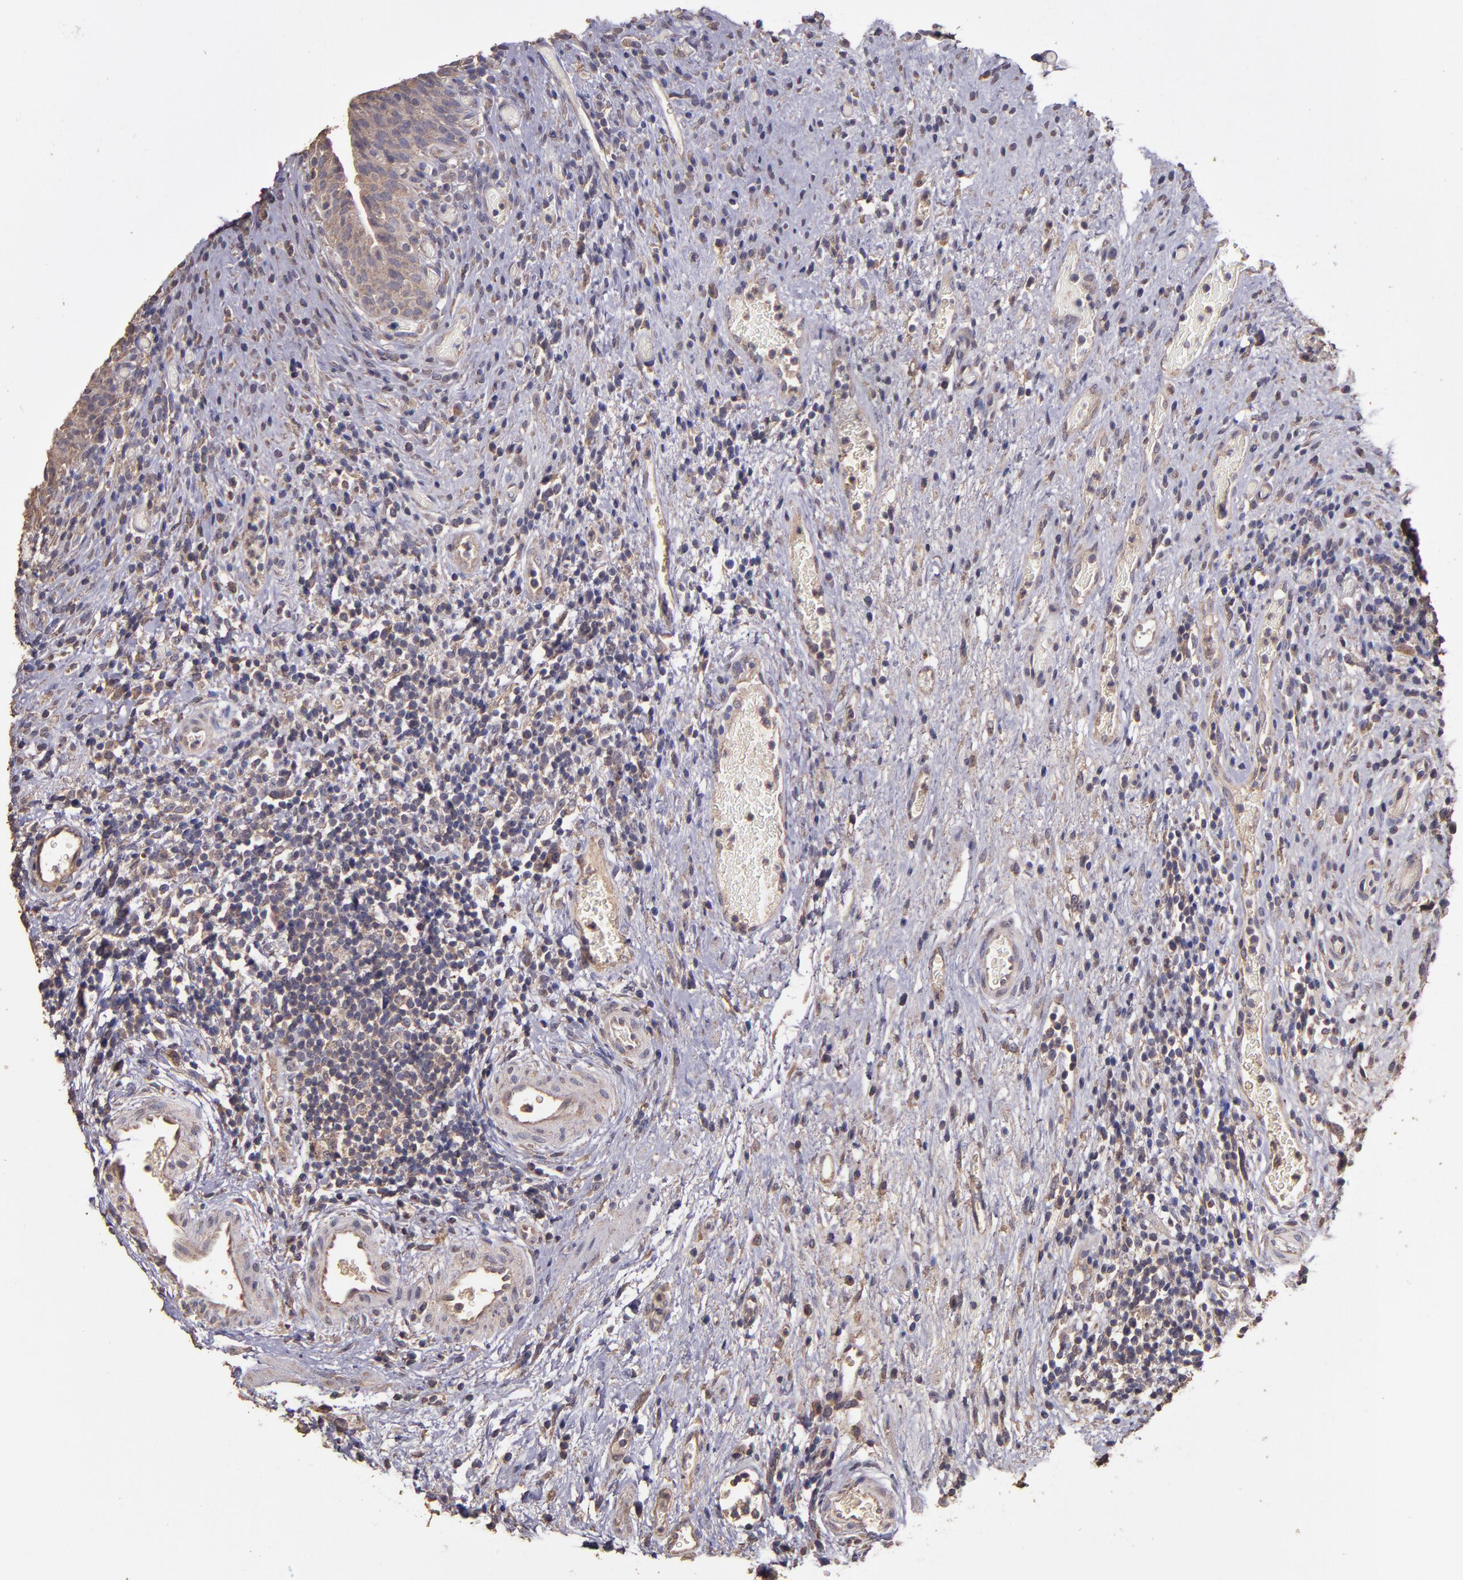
{"staining": {"intensity": "weak", "quantity": ">75%", "location": "cytoplasmic/membranous"}, "tissue": "urinary bladder", "cell_type": "Urothelial cells", "image_type": "normal", "snomed": [{"axis": "morphology", "description": "Normal tissue, NOS"}, {"axis": "morphology", "description": "Urothelial carcinoma, High grade"}, {"axis": "topography", "description": "Urinary bladder"}], "caption": "This is a photomicrograph of immunohistochemistry (IHC) staining of unremarkable urinary bladder, which shows weak positivity in the cytoplasmic/membranous of urothelial cells.", "gene": "HECTD1", "patient": {"sex": "male", "age": 51}}